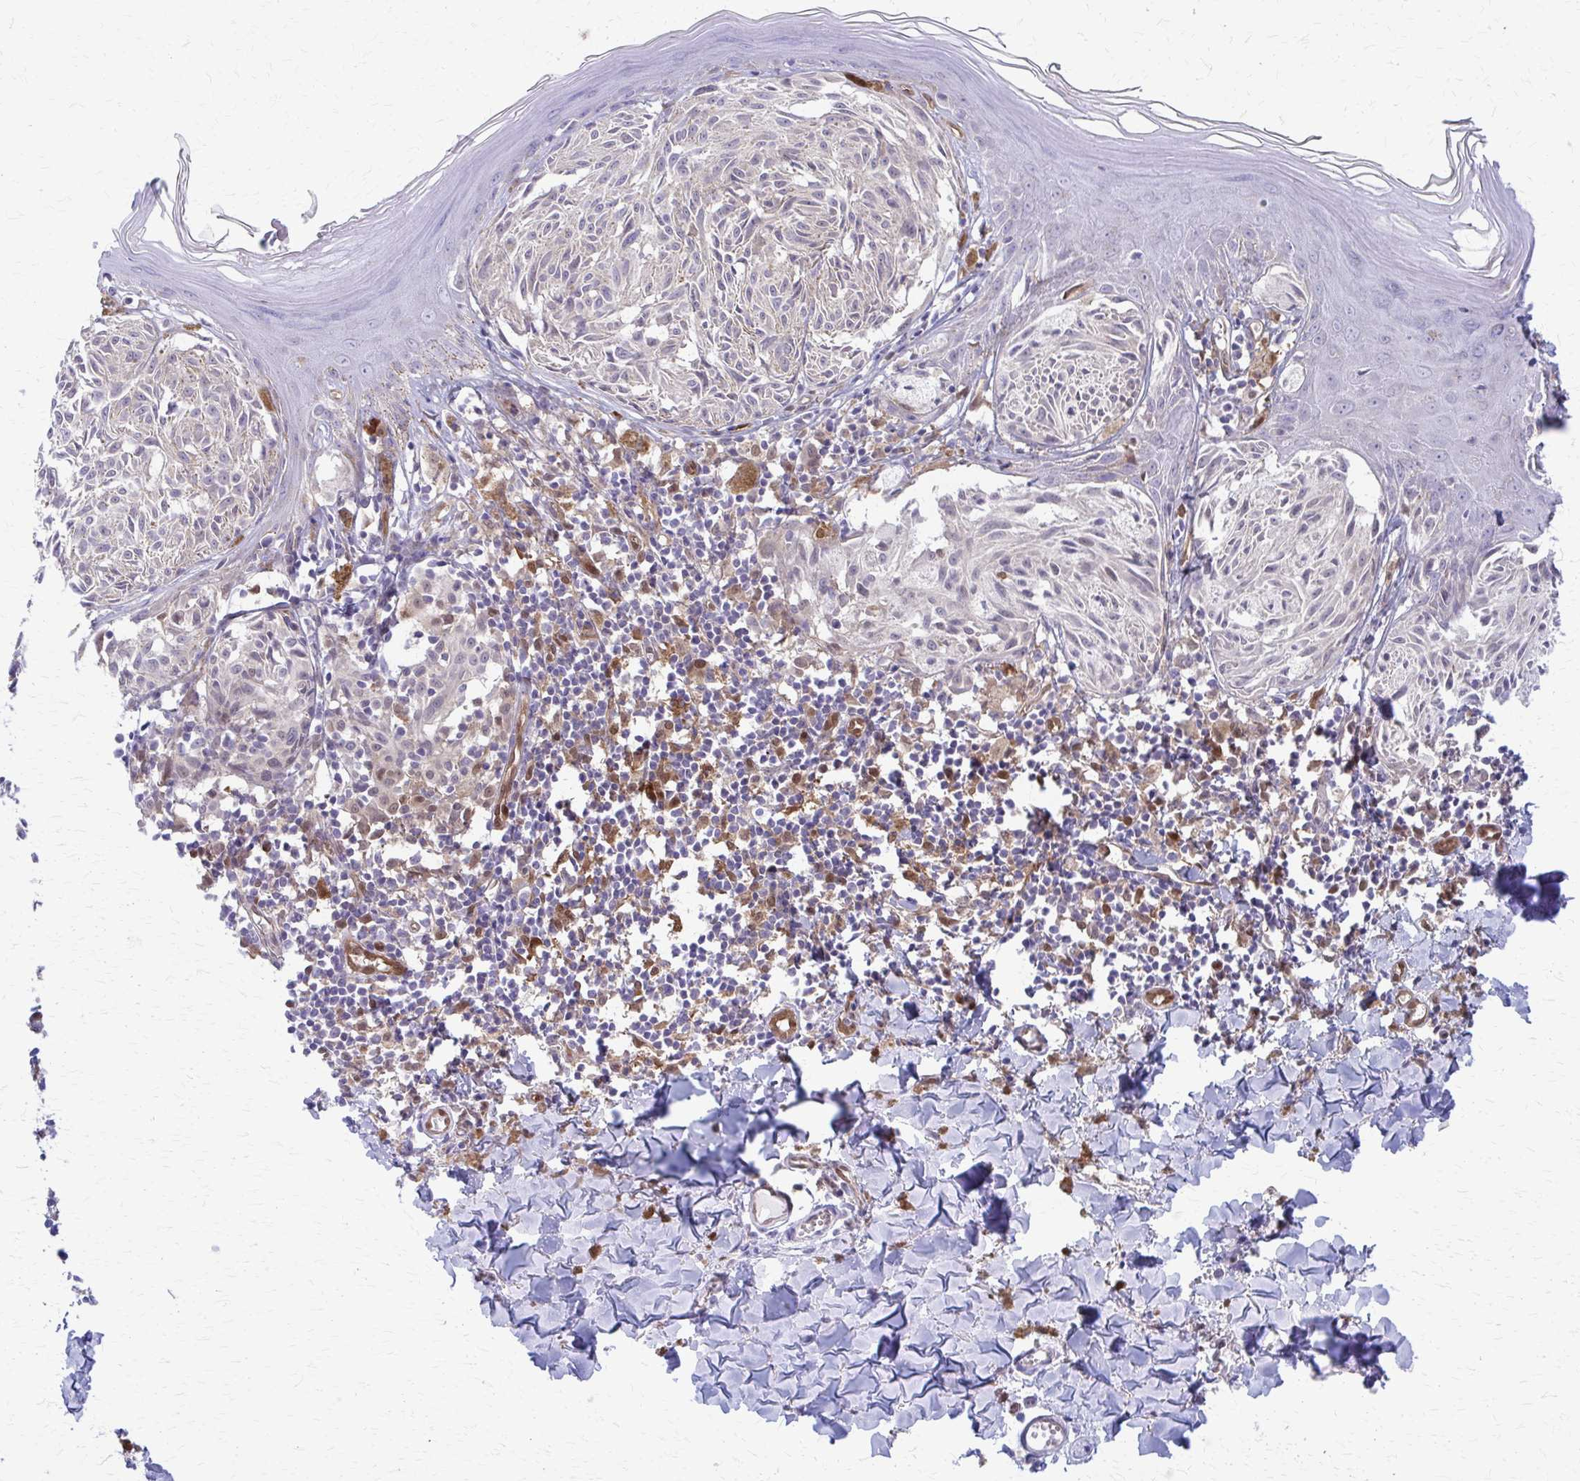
{"staining": {"intensity": "negative", "quantity": "none", "location": "none"}, "tissue": "melanoma", "cell_type": "Tumor cells", "image_type": "cancer", "snomed": [{"axis": "morphology", "description": "Malignant melanoma, NOS"}, {"axis": "topography", "description": "Skin"}], "caption": "A high-resolution photomicrograph shows immunohistochemistry staining of malignant melanoma, which exhibits no significant expression in tumor cells. (Immunohistochemistry (ihc), brightfield microscopy, high magnification).", "gene": "CLIC2", "patient": {"sex": "female", "age": 38}}